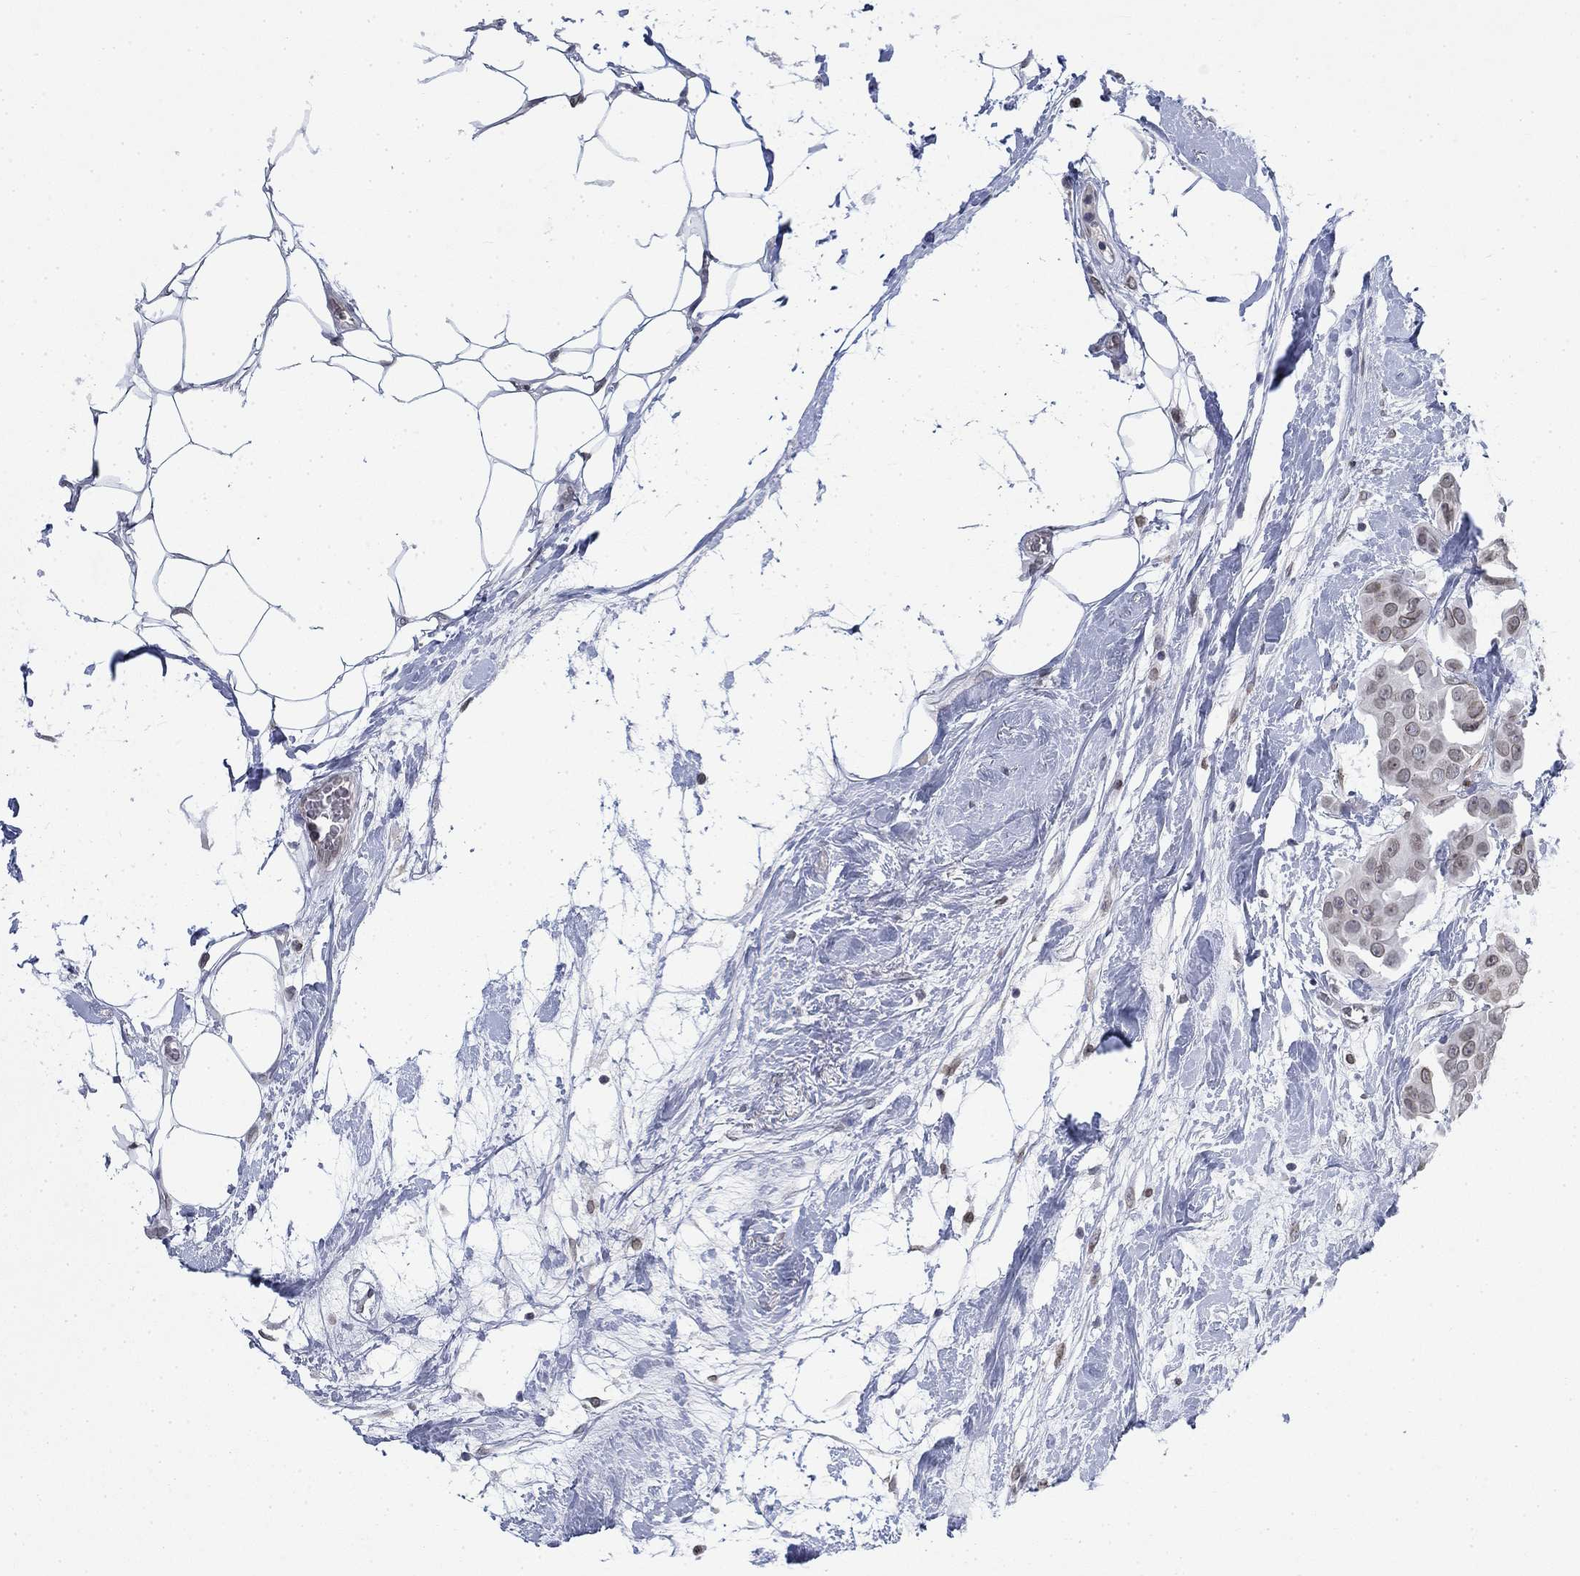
{"staining": {"intensity": "weak", "quantity": "25%-75%", "location": "cytoplasmic/membranous,nuclear"}, "tissue": "breast cancer", "cell_type": "Tumor cells", "image_type": "cancer", "snomed": [{"axis": "morphology", "description": "Duct carcinoma"}, {"axis": "topography", "description": "Breast"}], "caption": "The photomicrograph shows a brown stain indicating the presence of a protein in the cytoplasmic/membranous and nuclear of tumor cells in invasive ductal carcinoma (breast).", "gene": "TOR1AIP1", "patient": {"sex": "female", "age": 45}}